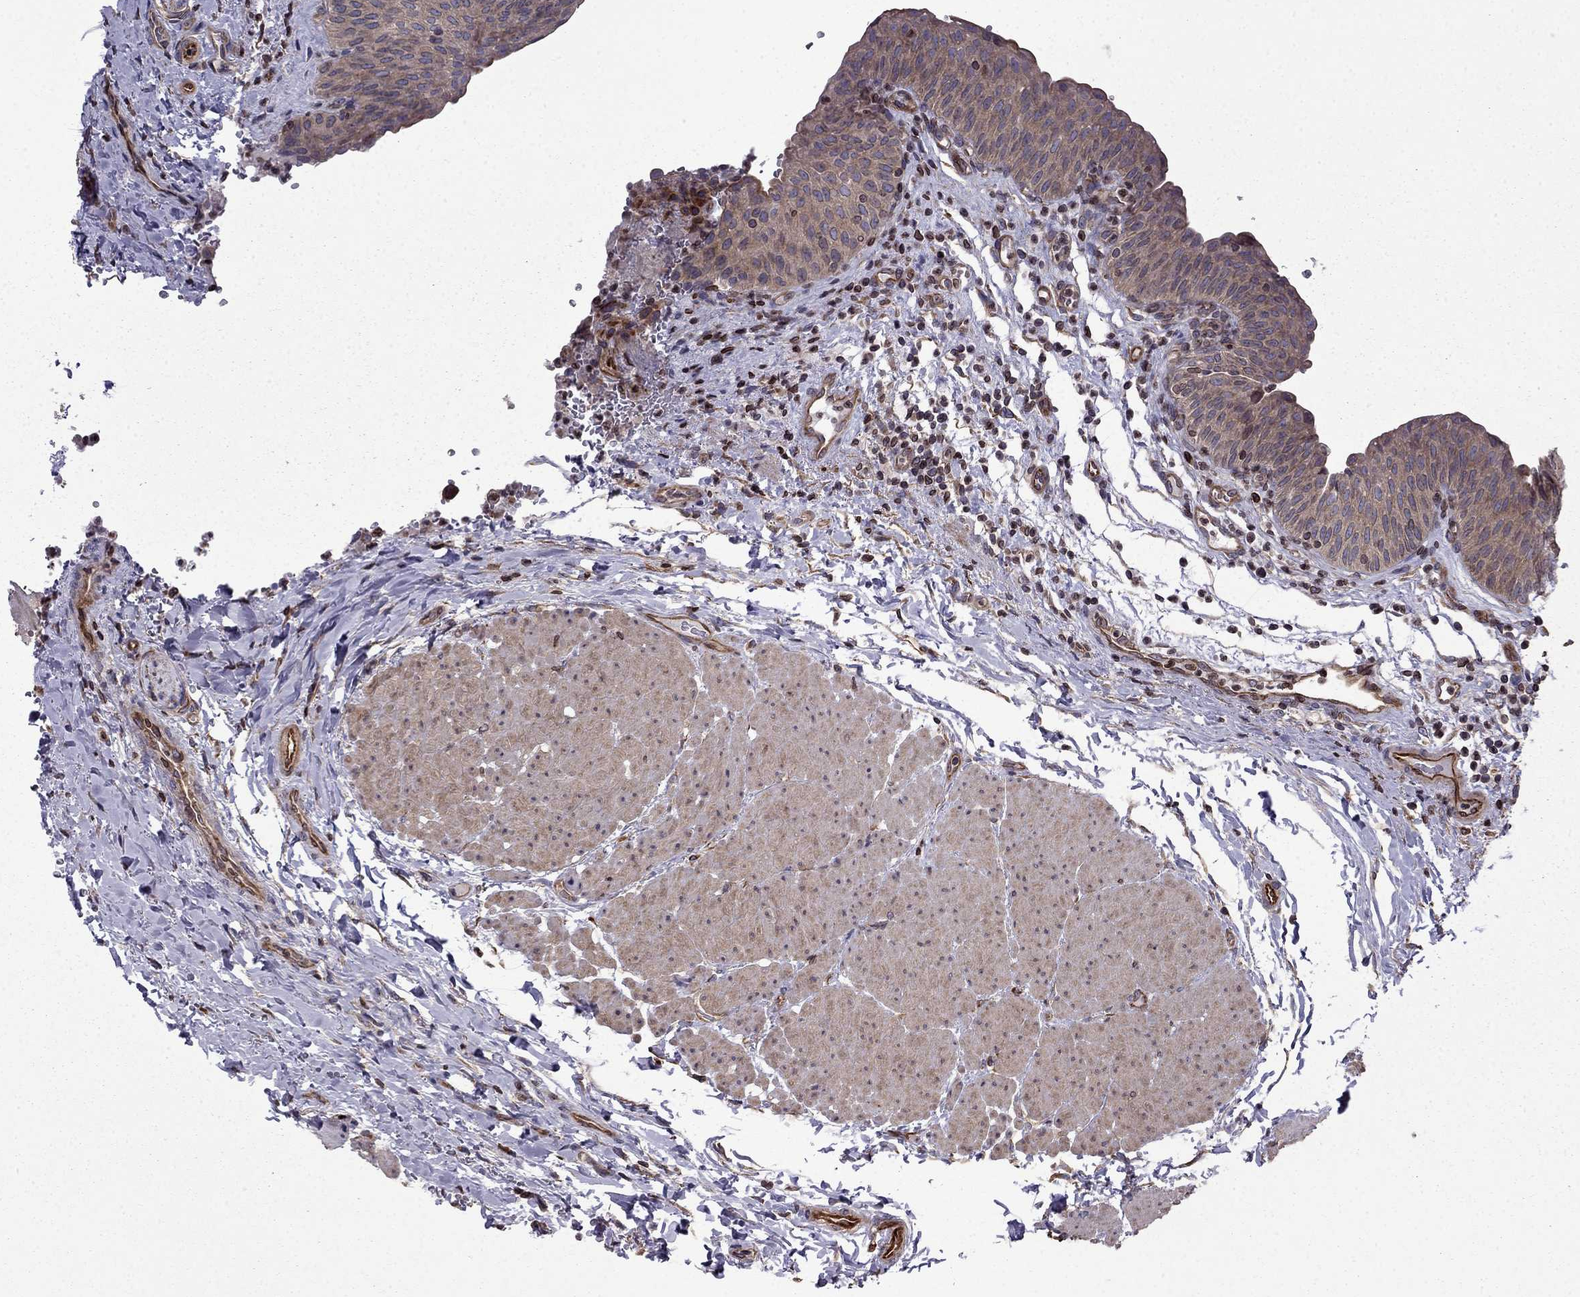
{"staining": {"intensity": "moderate", "quantity": "25%-75%", "location": "cytoplasmic/membranous"}, "tissue": "urinary bladder", "cell_type": "Urothelial cells", "image_type": "normal", "snomed": [{"axis": "morphology", "description": "Normal tissue, NOS"}, {"axis": "topography", "description": "Urinary bladder"}], "caption": "Protein expression analysis of unremarkable urinary bladder demonstrates moderate cytoplasmic/membranous positivity in approximately 25%-75% of urothelial cells.", "gene": "CDC42BPA", "patient": {"sex": "male", "age": 66}}